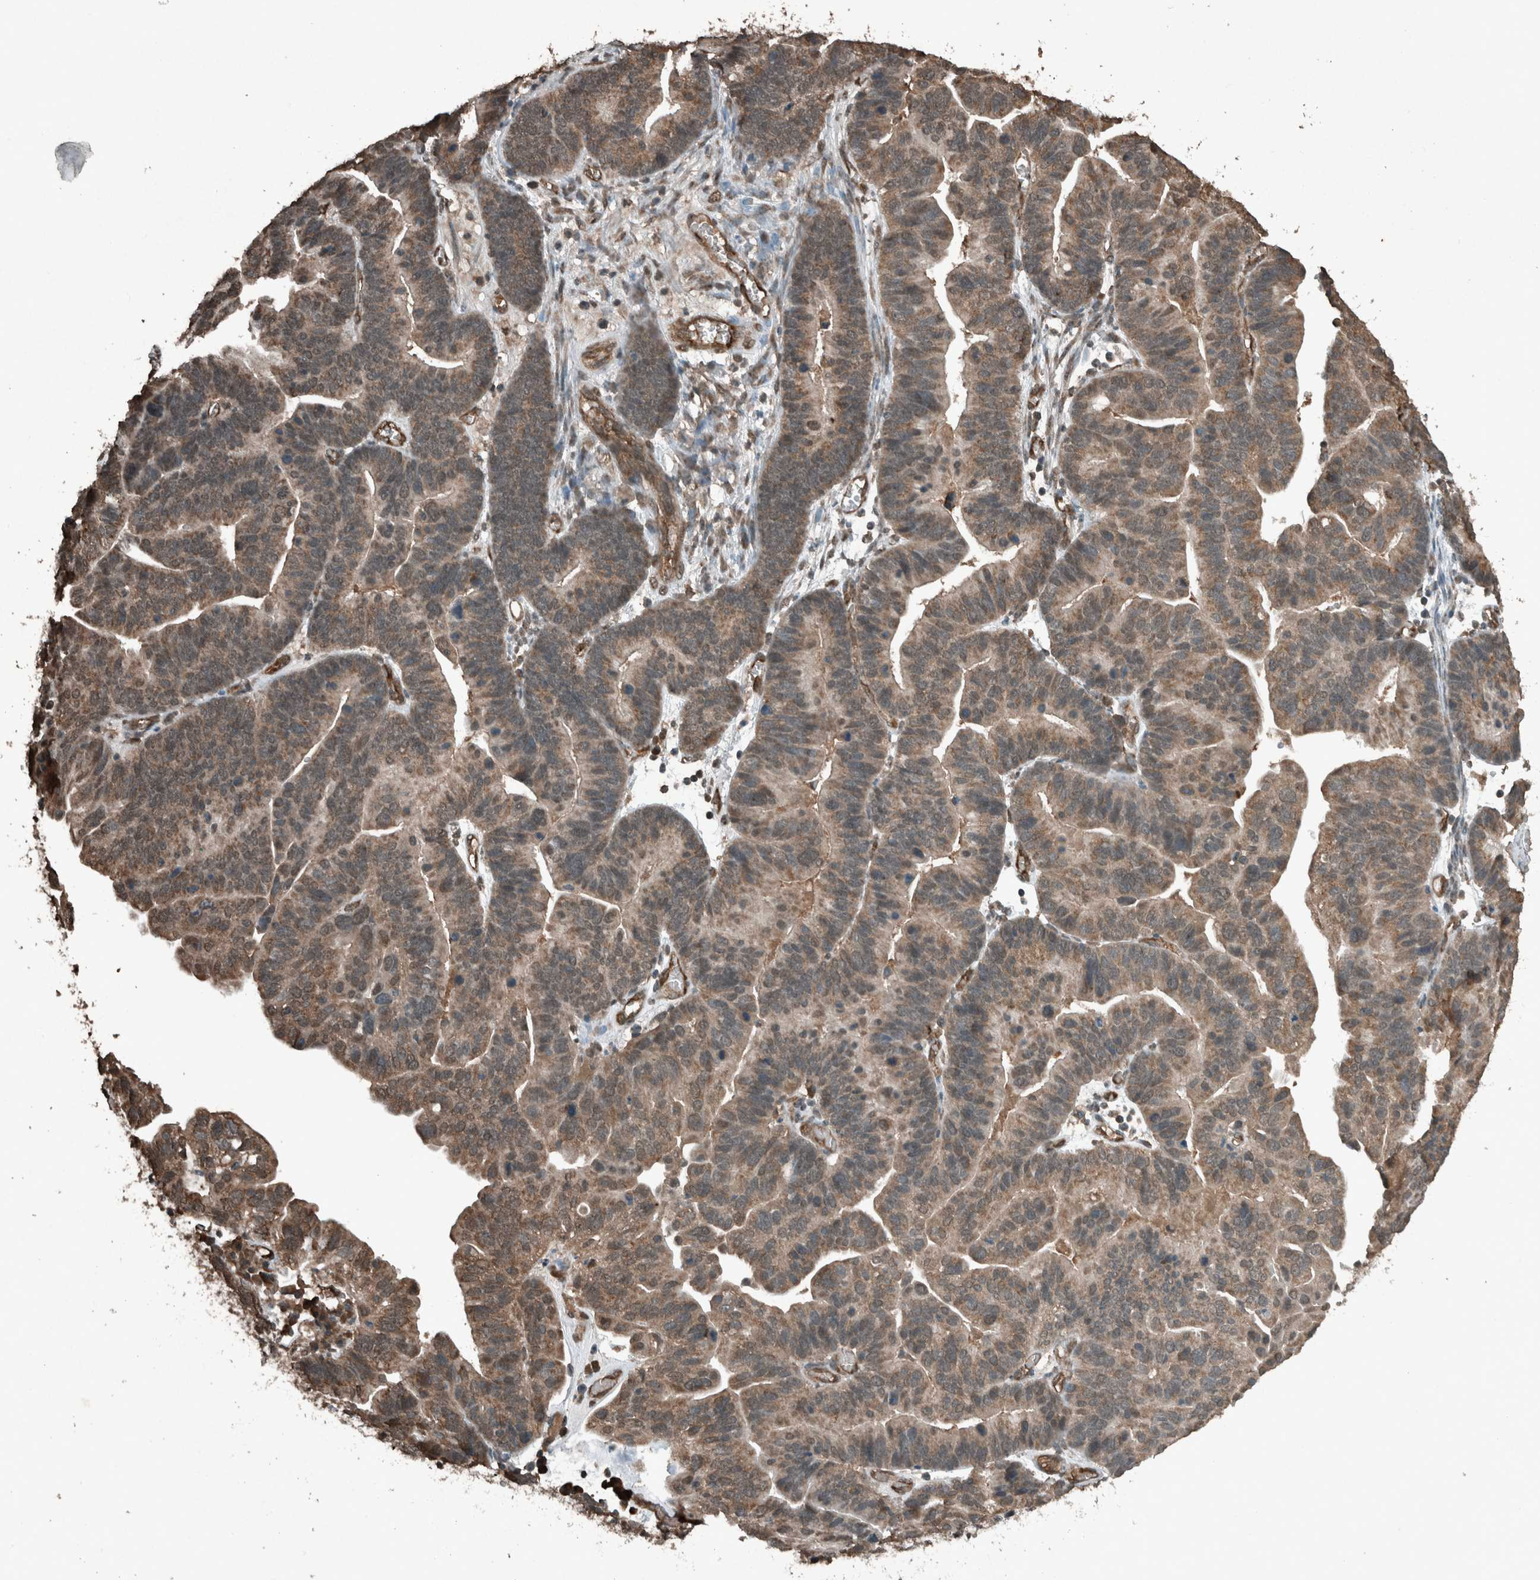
{"staining": {"intensity": "moderate", "quantity": ">75%", "location": "cytoplasmic/membranous"}, "tissue": "ovarian cancer", "cell_type": "Tumor cells", "image_type": "cancer", "snomed": [{"axis": "morphology", "description": "Cystadenocarcinoma, serous, NOS"}, {"axis": "topography", "description": "Ovary"}], "caption": "Human serous cystadenocarcinoma (ovarian) stained for a protein (brown) displays moderate cytoplasmic/membranous positive positivity in approximately >75% of tumor cells.", "gene": "ARHGEF12", "patient": {"sex": "female", "age": 56}}